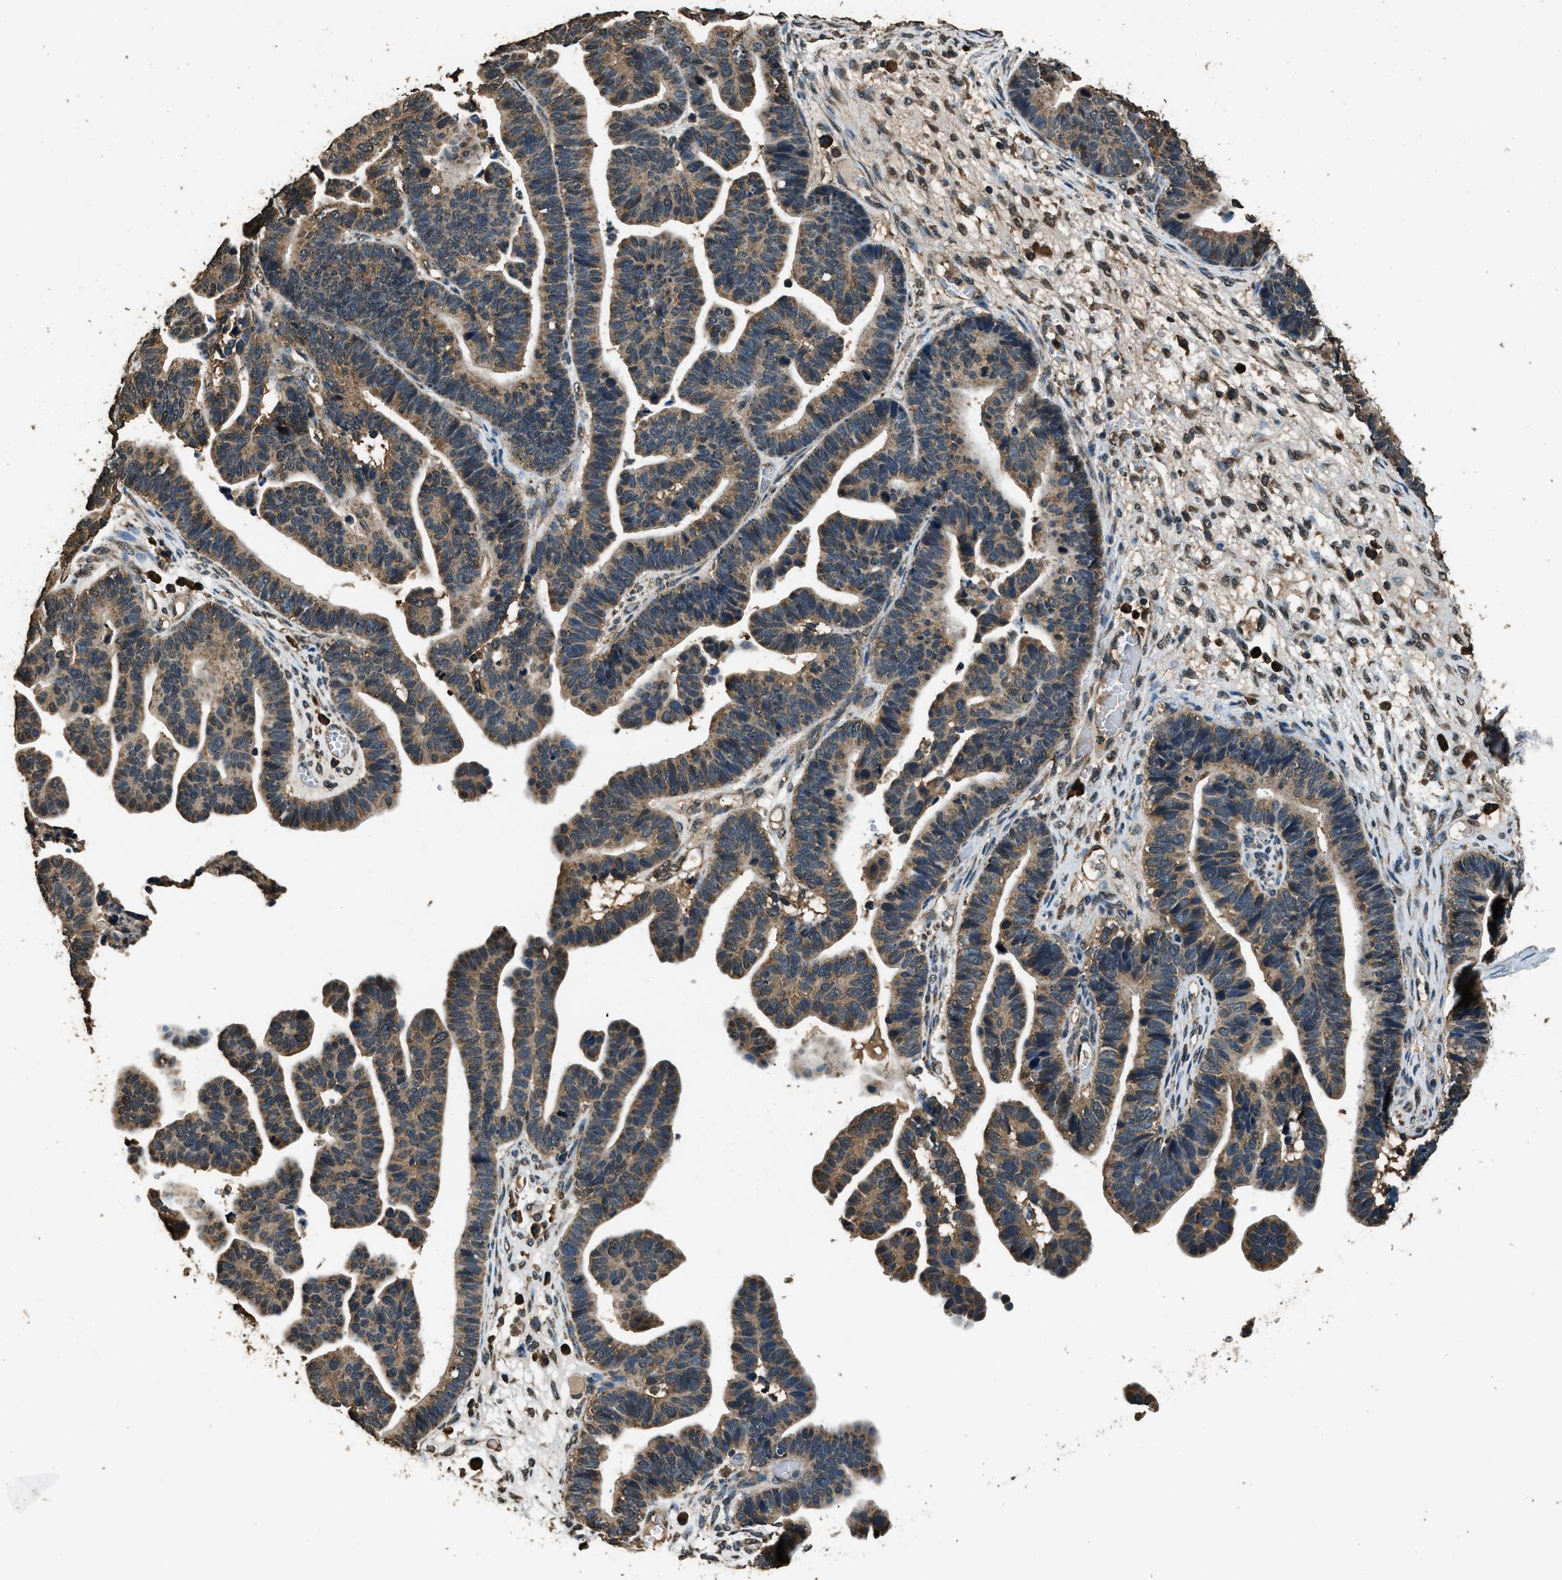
{"staining": {"intensity": "moderate", "quantity": ">75%", "location": "cytoplasmic/membranous"}, "tissue": "ovarian cancer", "cell_type": "Tumor cells", "image_type": "cancer", "snomed": [{"axis": "morphology", "description": "Cystadenocarcinoma, serous, NOS"}, {"axis": "topography", "description": "Ovary"}], "caption": "A brown stain shows moderate cytoplasmic/membranous staining of a protein in human ovarian cancer (serous cystadenocarcinoma) tumor cells. The staining was performed using DAB (3,3'-diaminobenzidine) to visualize the protein expression in brown, while the nuclei were stained in blue with hematoxylin (Magnification: 20x).", "gene": "SALL3", "patient": {"sex": "female", "age": 56}}